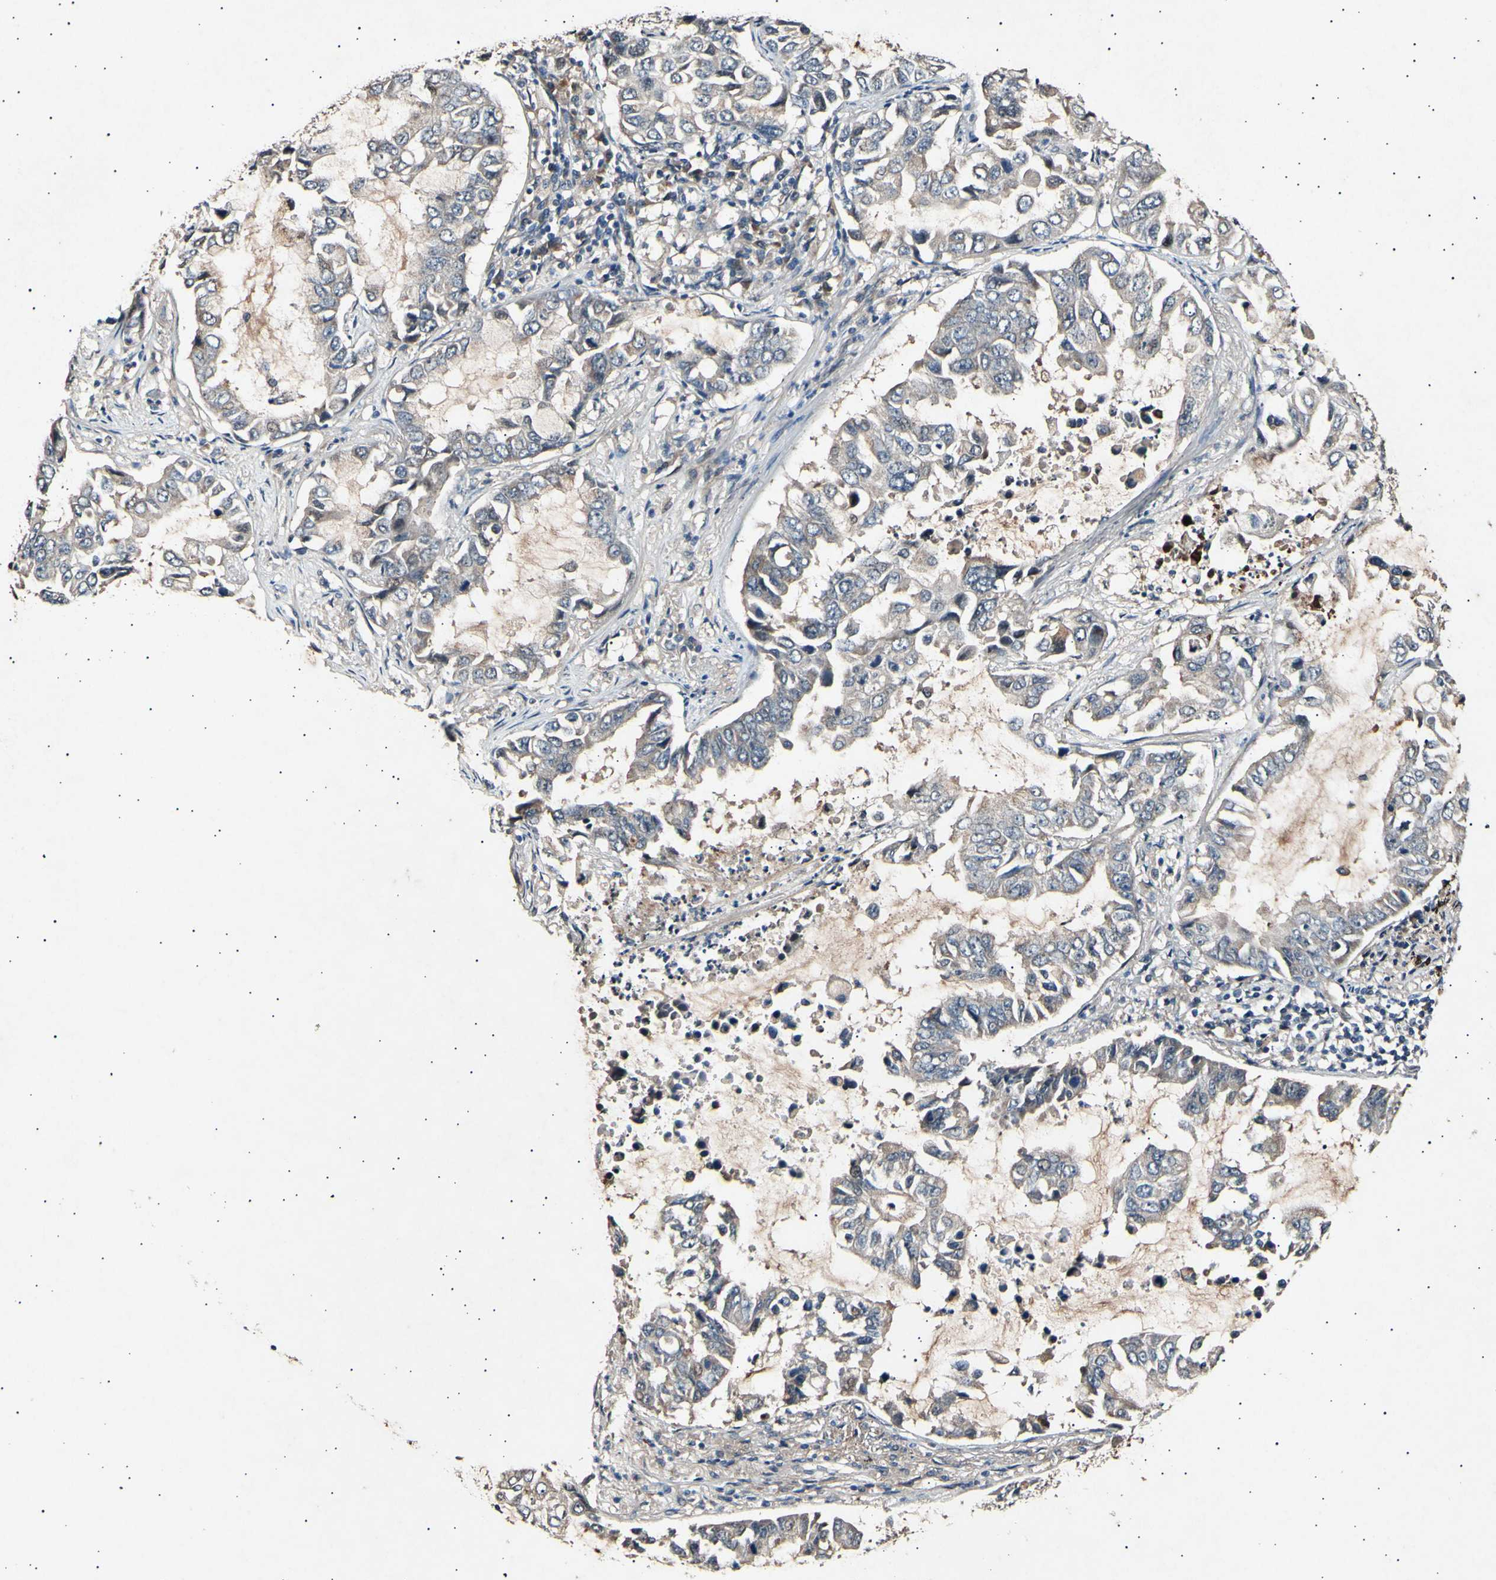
{"staining": {"intensity": "weak", "quantity": "<25%", "location": "cytoplasmic/membranous"}, "tissue": "lung cancer", "cell_type": "Tumor cells", "image_type": "cancer", "snomed": [{"axis": "morphology", "description": "Adenocarcinoma, NOS"}, {"axis": "topography", "description": "Lung"}], "caption": "High magnification brightfield microscopy of lung adenocarcinoma stained with DAB (brown) and counterstained with hematoxylin (blue): tumor cells show no significant staining.", "gene": "ADCY3", "patient": {"sex": "male", "age": 64}}